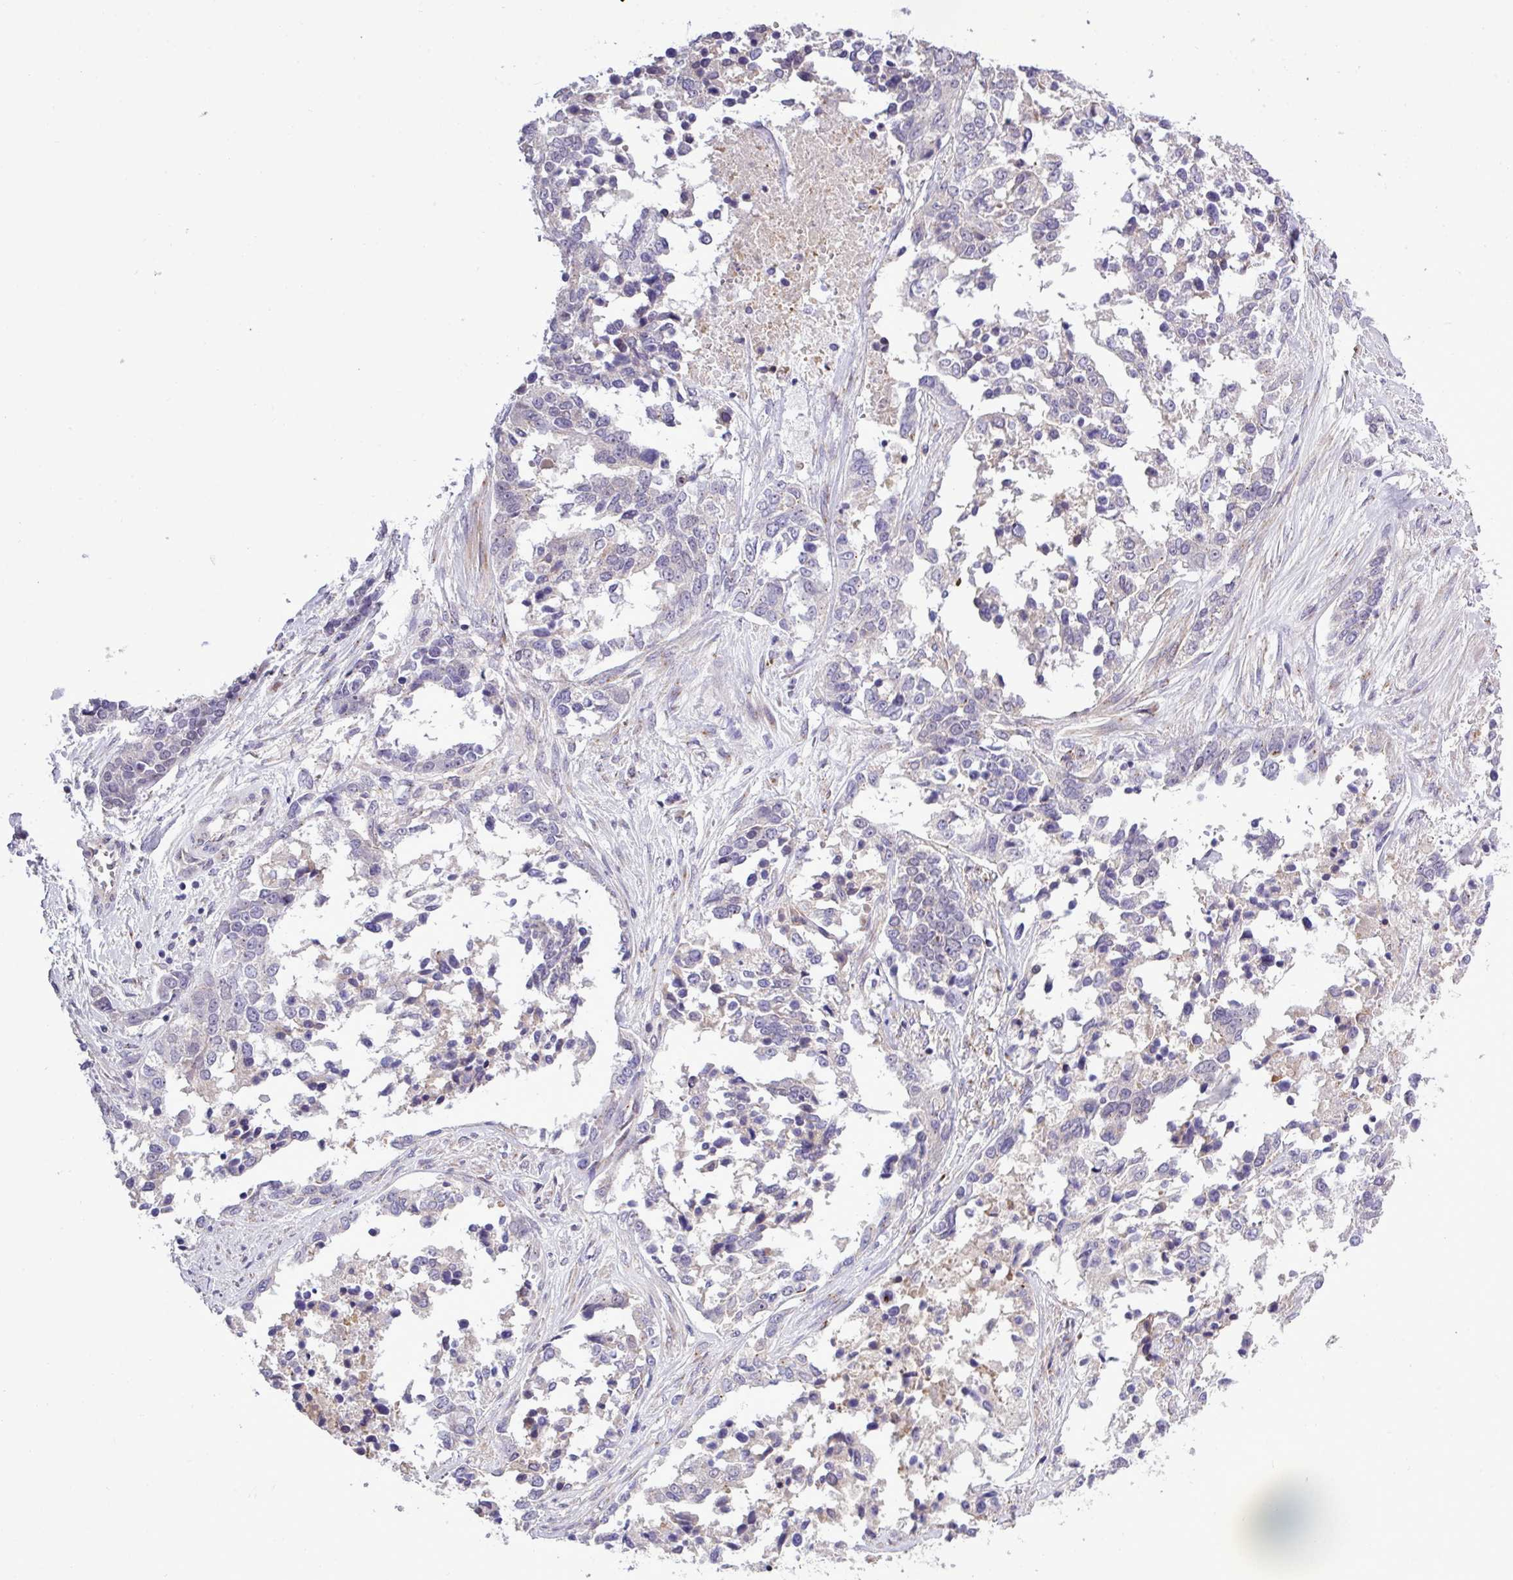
{"staining": {"intensity": "negative", "quantity": "none", "location": "none"}, "tissue": "ovarian cancer", "cell_type": "Tumor cells", "image_type": "cancer", "snomed": [{"axis": "morphology", "description": "Cystadenocarcinoma, serous, NOS"}, {"axis": "topography", "description": "Ovary"}], "caption": "IHC image of ovarian serous cystadenocarcinoma stained for a protein (brown), which demonstrates no expression in tumor cells. (Immunohistochemistry (ihc), brightfield microscopy, high magnification).", "gene": "SPINK8", "patient": {"sex": "female", "age": 44}}